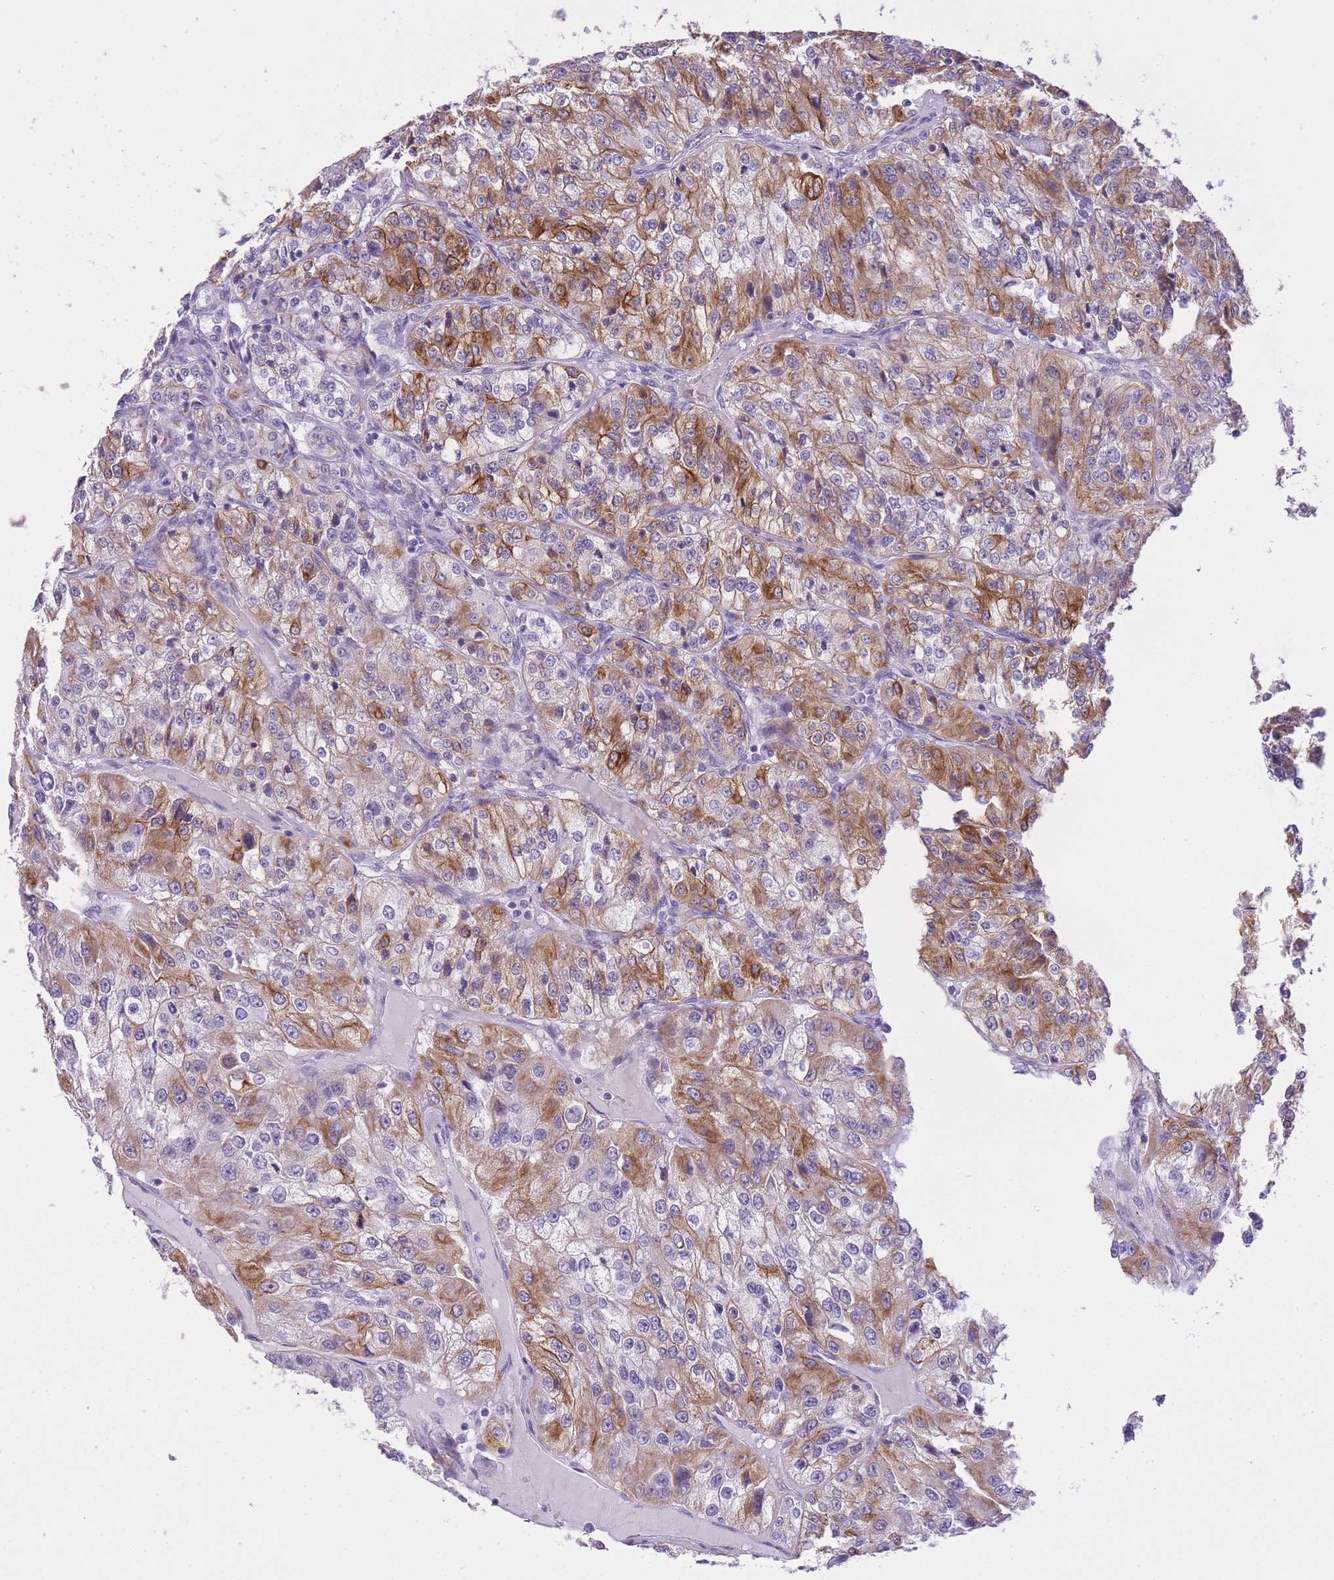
{"staining": {"intensity": "strong", "quantity": "25%-75%", "location": "cytoplasmic/membranous"}, "tissue": "renal cancer", "cell_type": "Tumor cells", "image_type": "cancer", "snomed": [{"axis": "morphology", "description": "Adenocarcinoma, NOS"}, {"axis": "topography", "description": "Kidney"}], "caption": "Immunohistochemical staining of renal adenocarcinoma exhibits high levels of strong cytoplasmic/membranous protein positivity in about 25%-75% of tumor cells.", "gene": "RADX", "patient": {"sex": "female", "age": 63}}